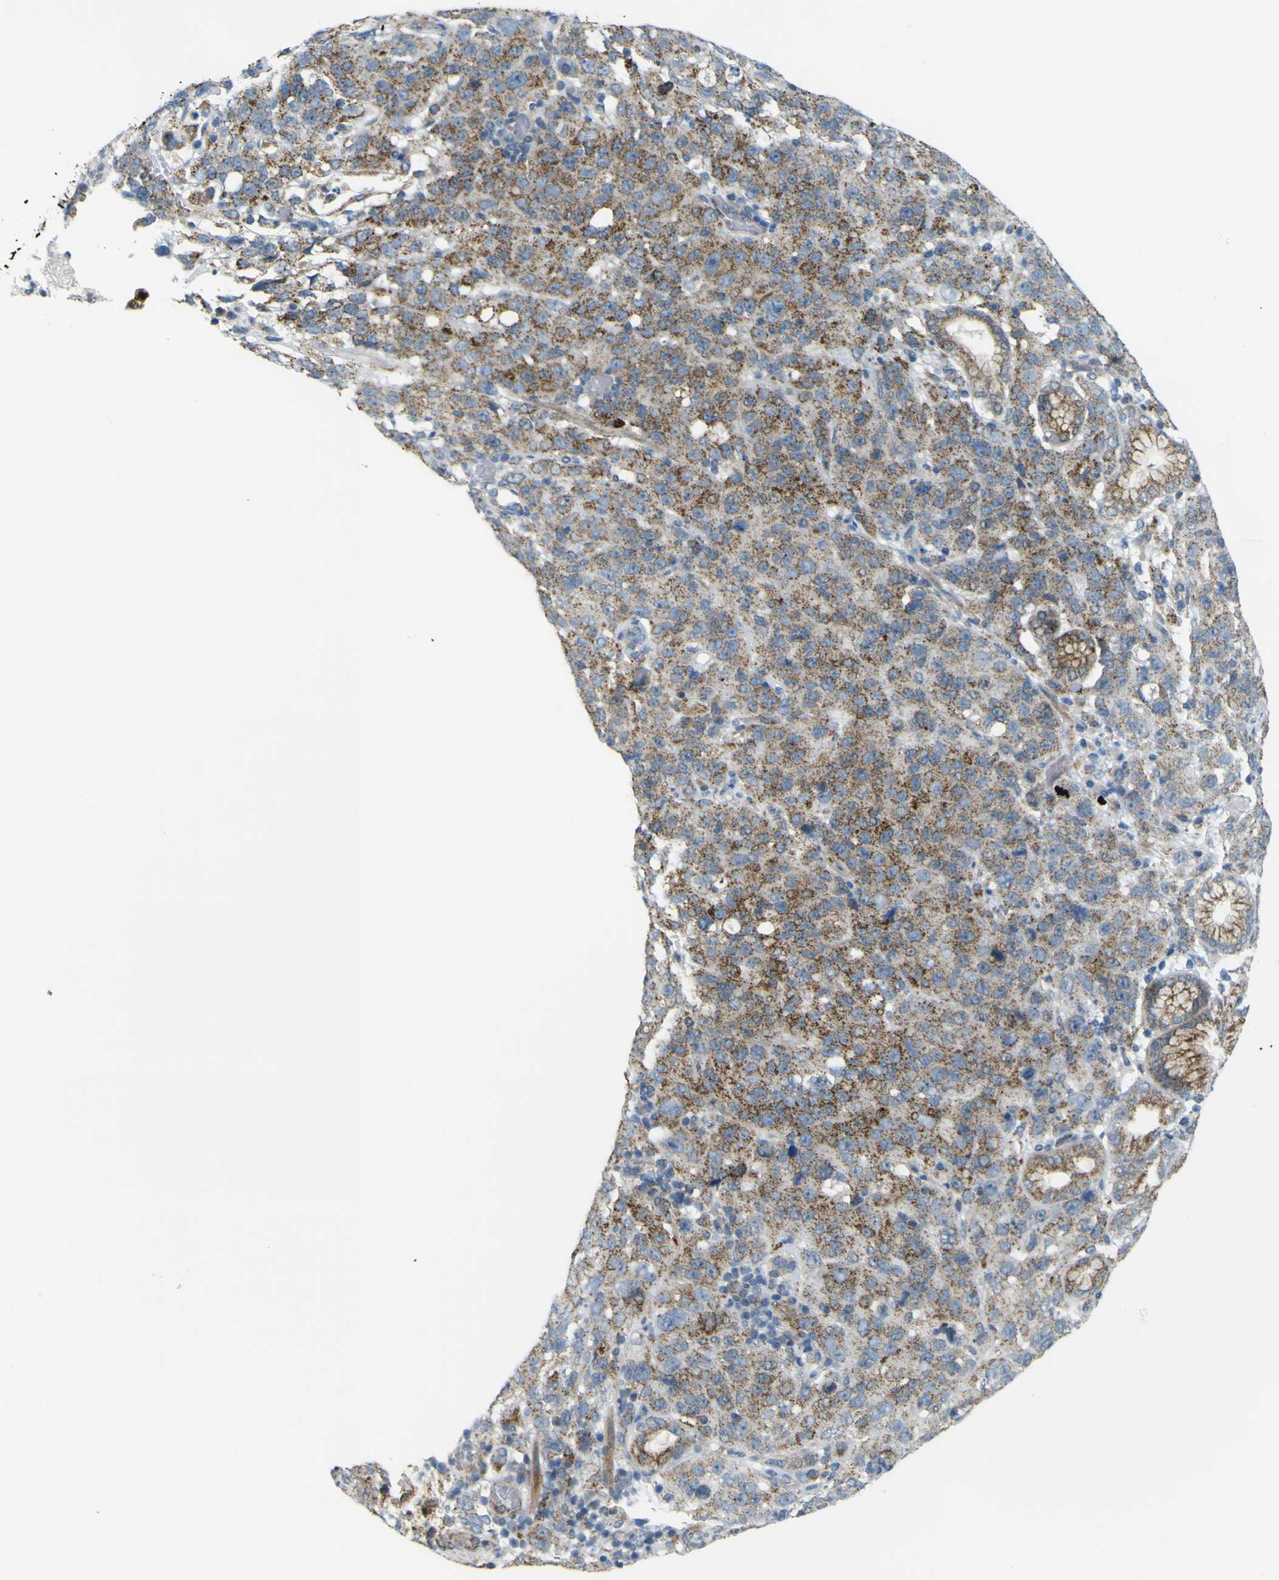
{"staining": {"intensity": "moderate", "quantity": ">75%", "location": "cytoplasmic/membranous"}, "tissue": "stomach cancer", "cell_type": "Tumor cells", "image_type": "cancer", "snomed": [{"axis": "morphology", "description": "Normal tissue, NOS"}, {"axis": "morphology", "description": "Adenocarcinoma, NOS"}, {"axis": "topography", "description": "Stomach"}], "caption": "This image shows immunohistochemistry staining of human stomach adenocarcinoma, with medium moderate cytoplasmic/membranous positivity in approximately >75% of tumor cells.", "gene": "ACBD5", "patient": {"sex": "male", "age": 48}}